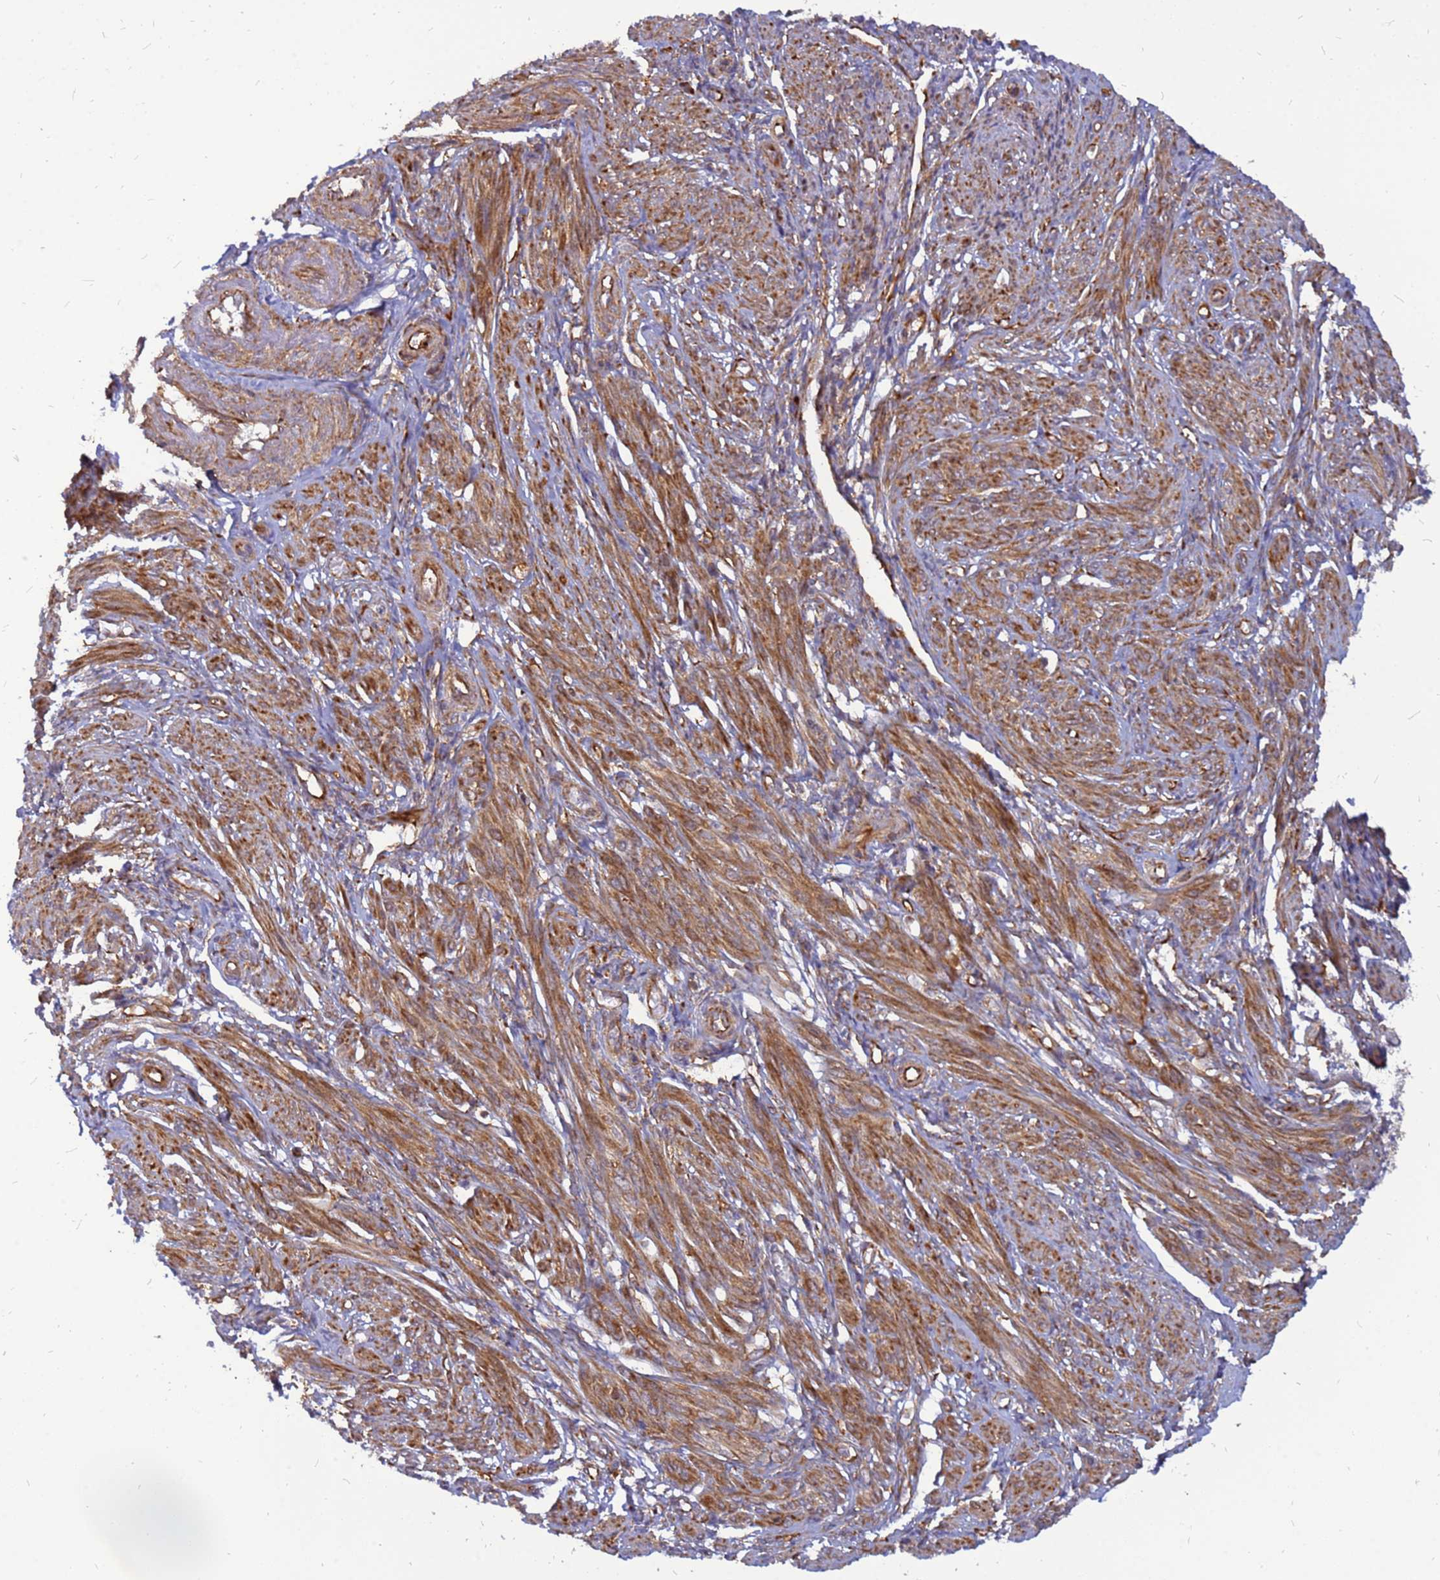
{"staining": {"intensity": "moderate", "quantity": ">75%", "location": "cytoplasmic/membranous"}, "tissue": "smooth muscle", "cell_type": "Smooth muscle cells", "image_type": "normal", "snomed": [{"axis": "morphology", "description": "Normal tissue, NOS"}, {"axis": "topography", "description": "Smooth muscle"}], "caption": "Smooth muscle stained with a brown dye displays moderate cytoplasmic/membranous positive staining in about >75% of smooth muscle cells.", "gene": "RPL8", "patient": {"sex": "female", "age": 39}}